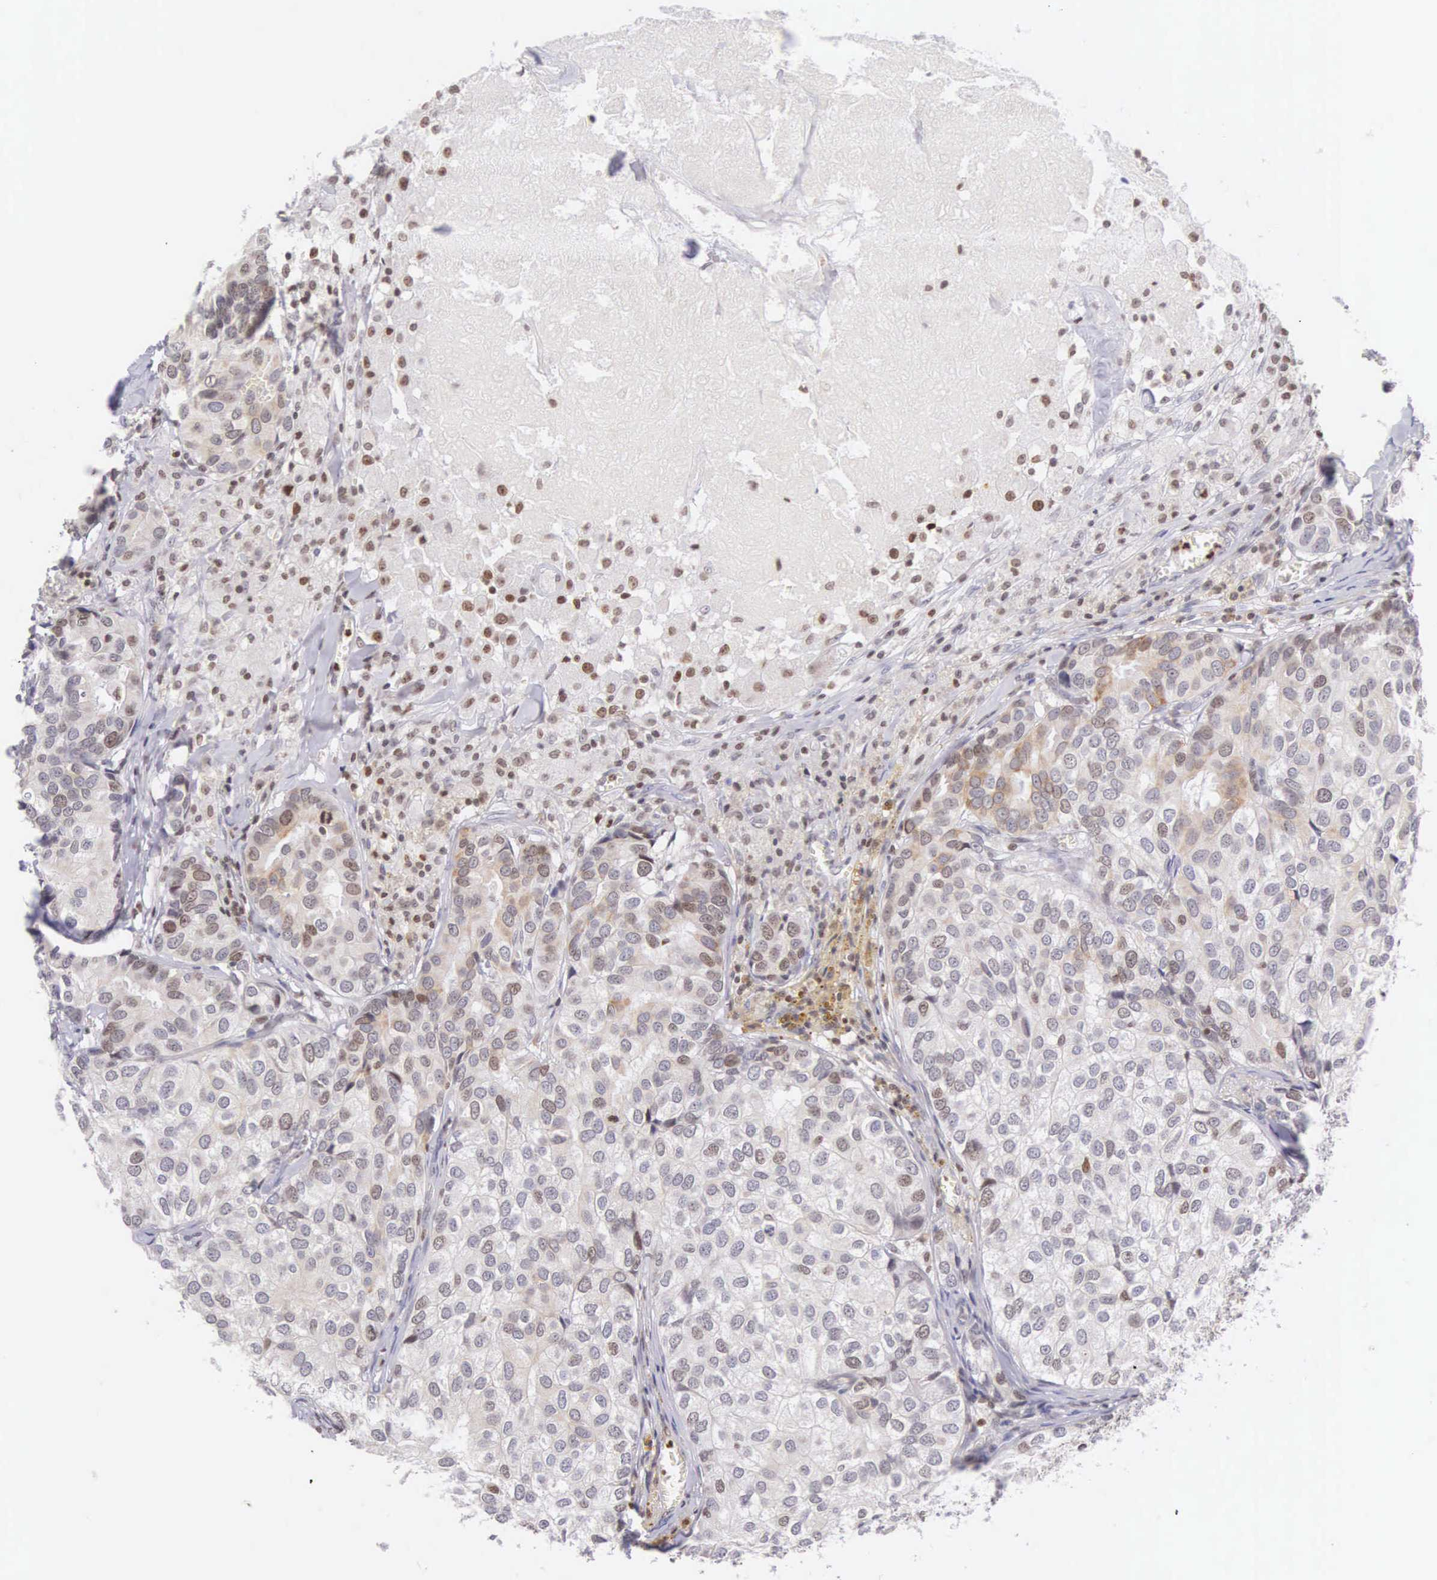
{"staining": {"intensity": "strong", "quantity": ">75%", "location": "nuclear"}, "tissue": "breast cancer", "cell_type": "Tumor cells", "image_type": "cancer", "snomed": [{"axis": "morphology", "description": "Duct carcinoma"}, {"axis": "topography", "description": "Breast"}], "caption": "The image exhibits immunohistochemical staining of breast cancer. There is strong nuclear positivity is appreciated in approximately >75% of tumor cells.", "gene": "VRK1", "patient": {"sex": "female", "age": 68}}